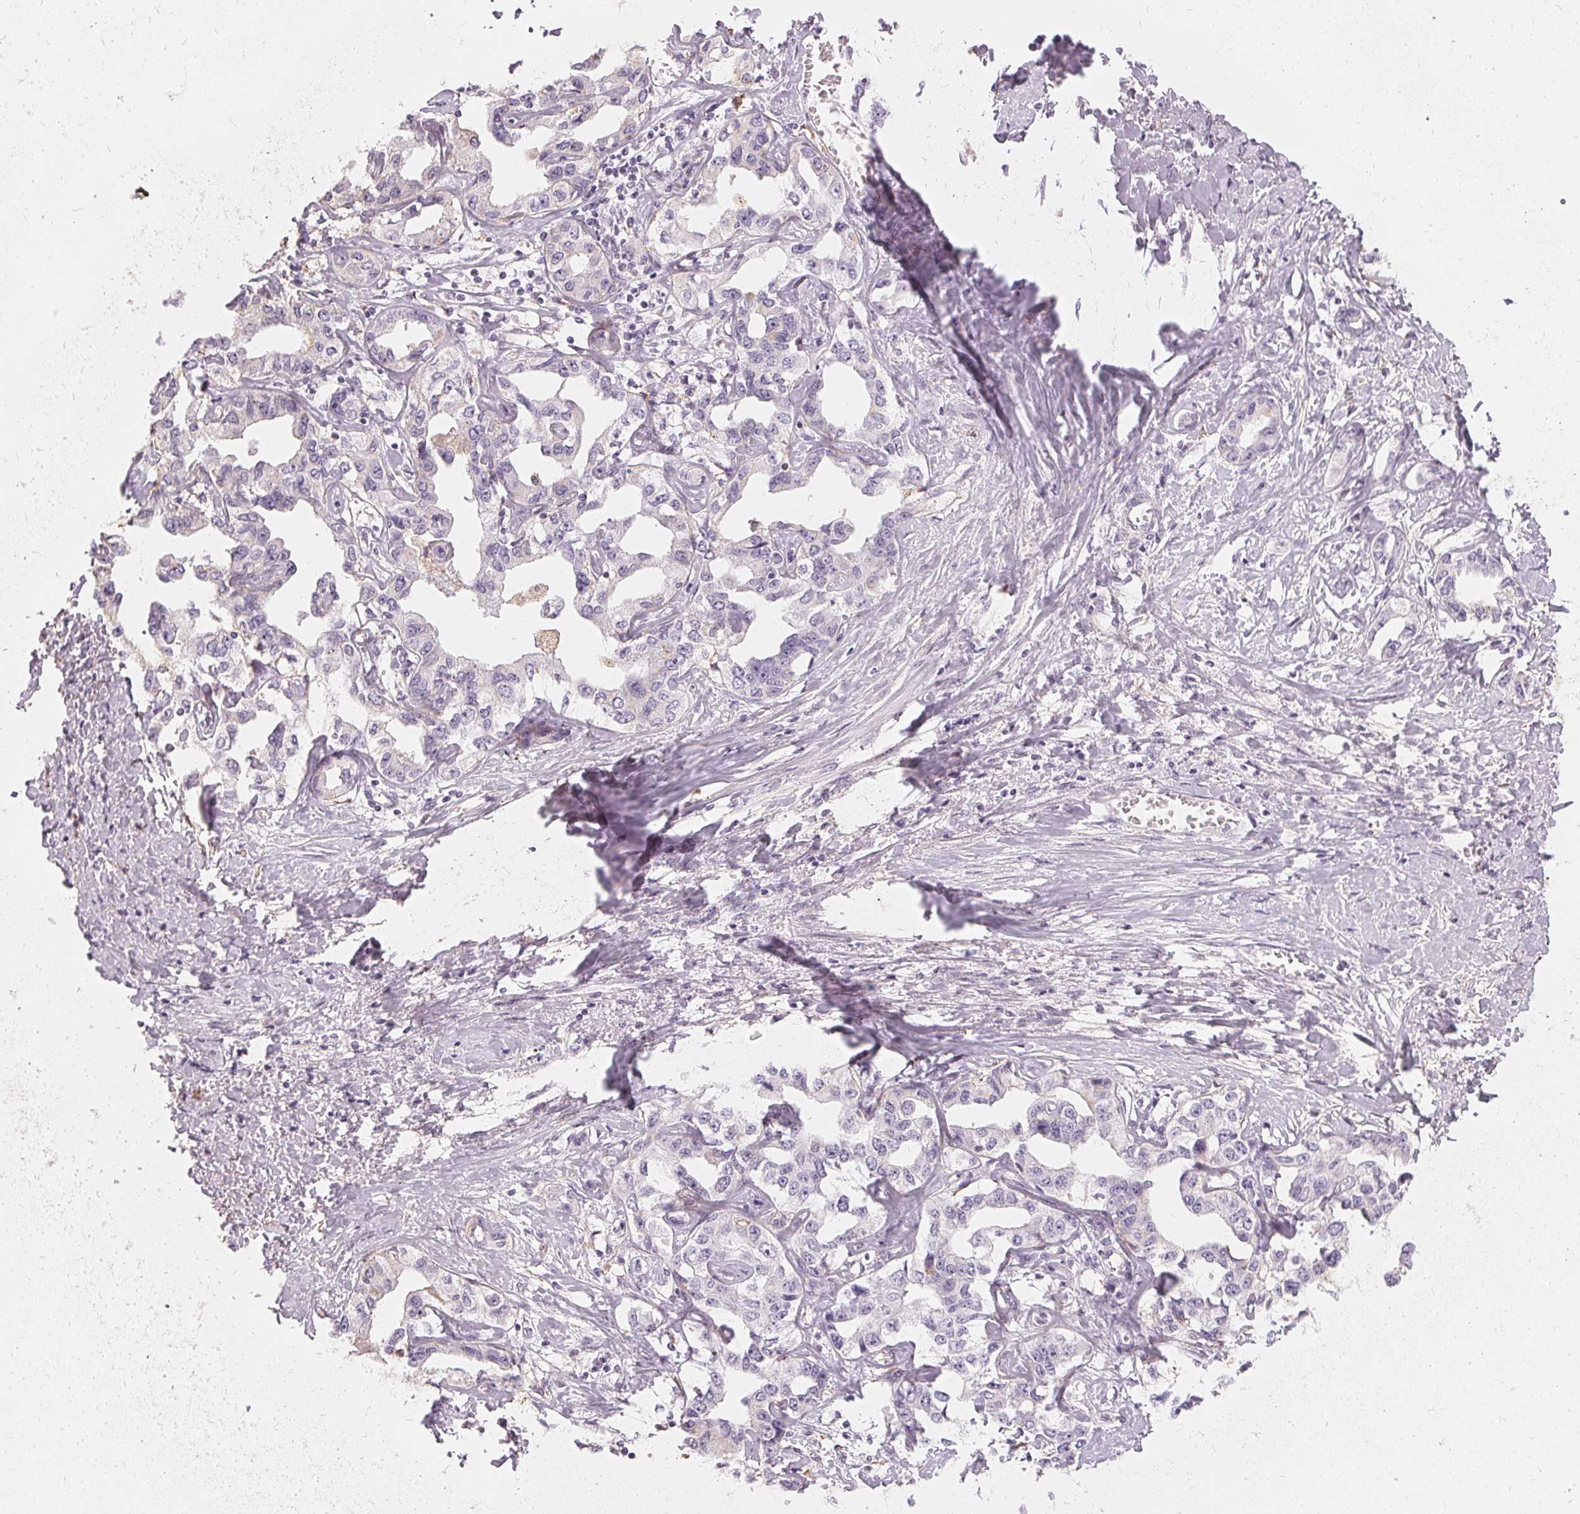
{"staining": {"intensity": "negative", "quantity": "none", "location": "none"}, "tissue": "liver cancer", "cell_type": "Tumor cells", "image_type": "cancer", "snomed": [{"axis": "morphology", "description": "Cholangiocarcinoma"}, {"axis": "topography", "description": "Liver"}], "caption": "Immunohistochemistry (IHC) photomicrograph of neoplastic tissue: liver cholangiocarcinoma stained with DAB (3,3'-diaminobenzidine) displays no significant protein expression in tumor cells.", "gene": "HOPX", "patient": {"sex": "male", "age": 59}}